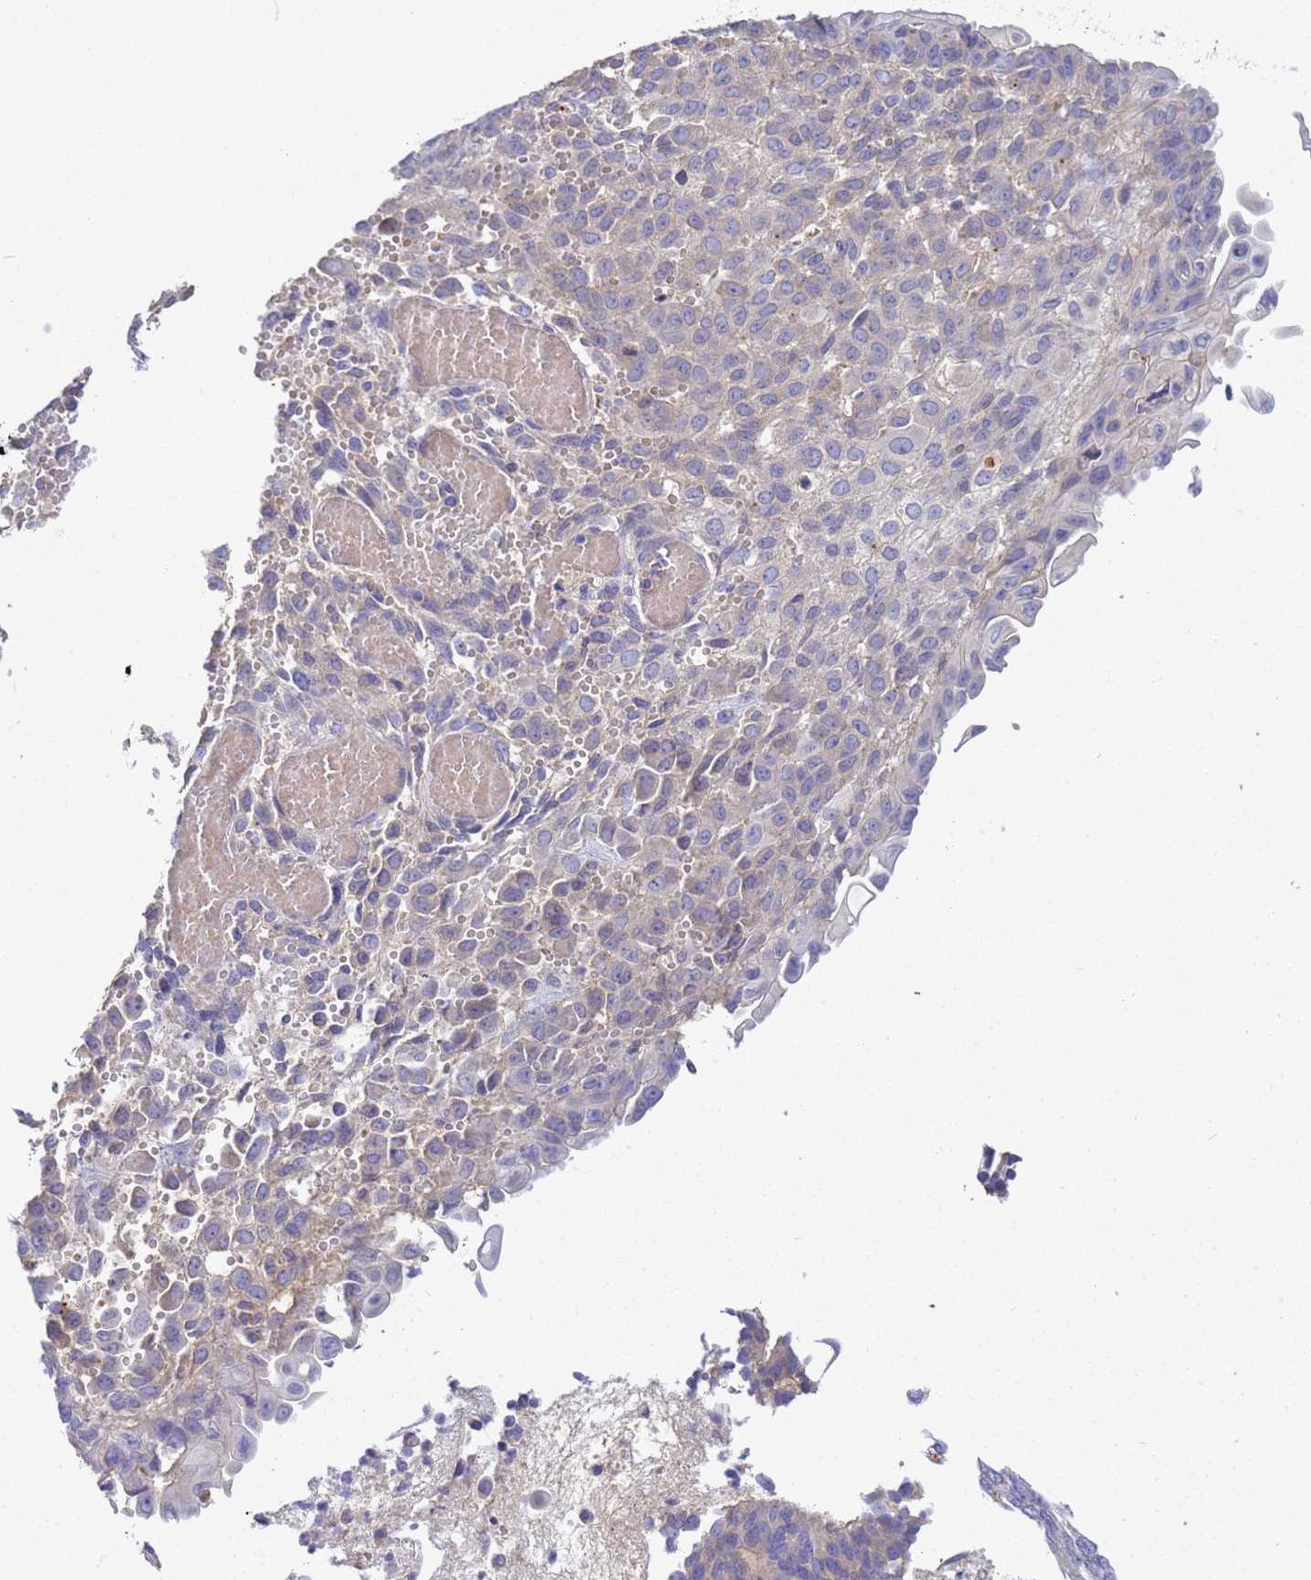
{"staining": {"intensity": "negative", "quantity": "none", "location": "none"}, "tissue": "endometrial cancer", "cell_type": "Tumor cells", "image_type": "cancer", "snomed": [{"axis": "morphology", "description": "Adenocarcinoma, NOS"}, {"axis": "topography", "description": "Endometrium"}], "caption": "This is an immunohistochemistry (IHC) photomicrograph of human adenocarcinoma (endometrial). There is no positivity in tumor cells.", "gene": "TBCD", "patient": {"sex": "female", "age": 32}}